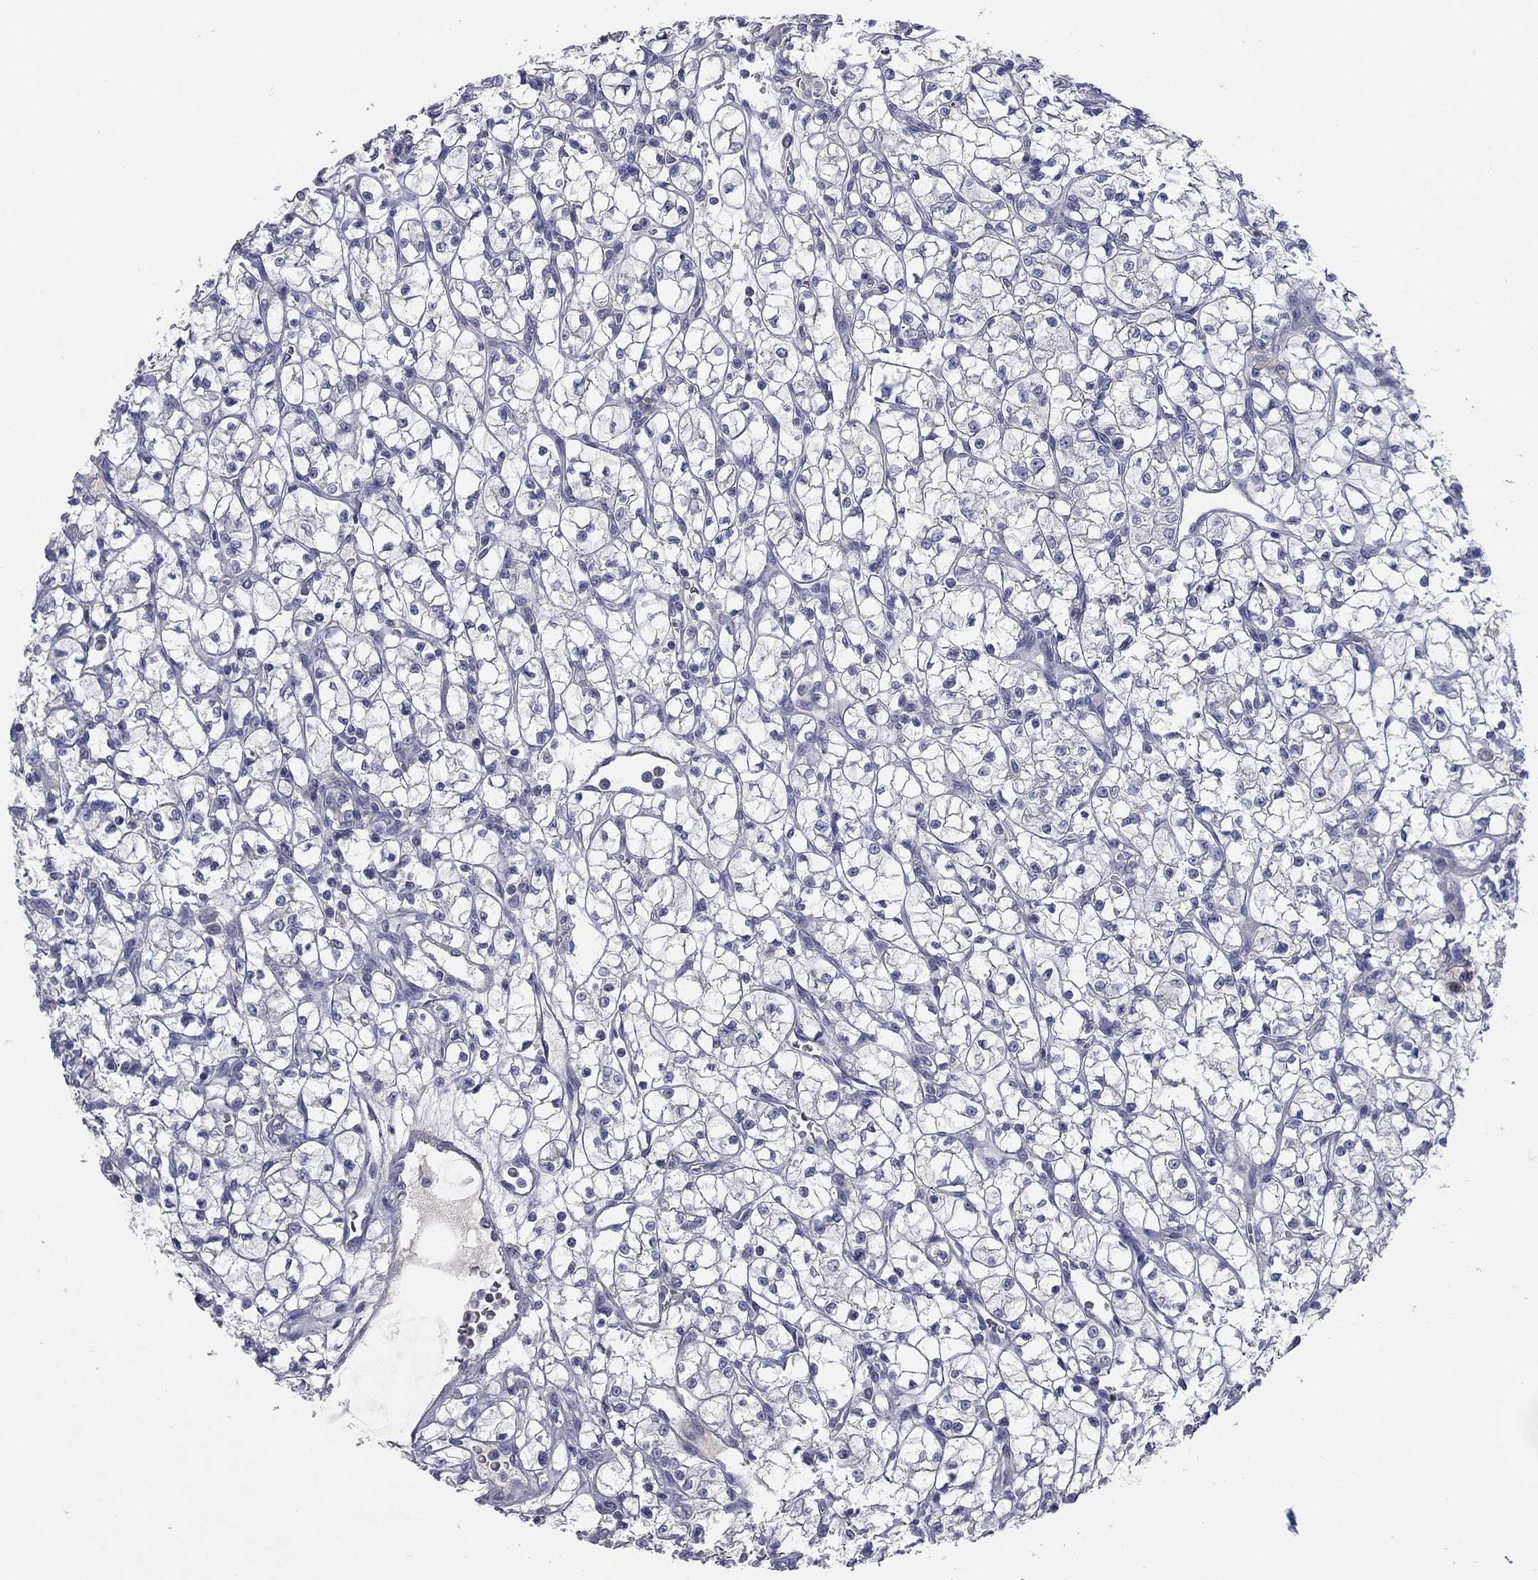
{"staining": {"intensity": "negative", "quantity": "none", "location": "none"}, "tissue": "renal cancer", "cell_type": "Tumor cells", "image_type": "cancer", "snomed": [{"axis": "morphology", "description": "Adenocarcinoma, NOS"}, {"axis": "topography", "description": "Kidney"}], "caption": "This is an IHC histopathology image of human renal cancer. There is no expression in tumor cells.", "gene": "TMEM249", "patient": {"sex": "female", "age": 64}}